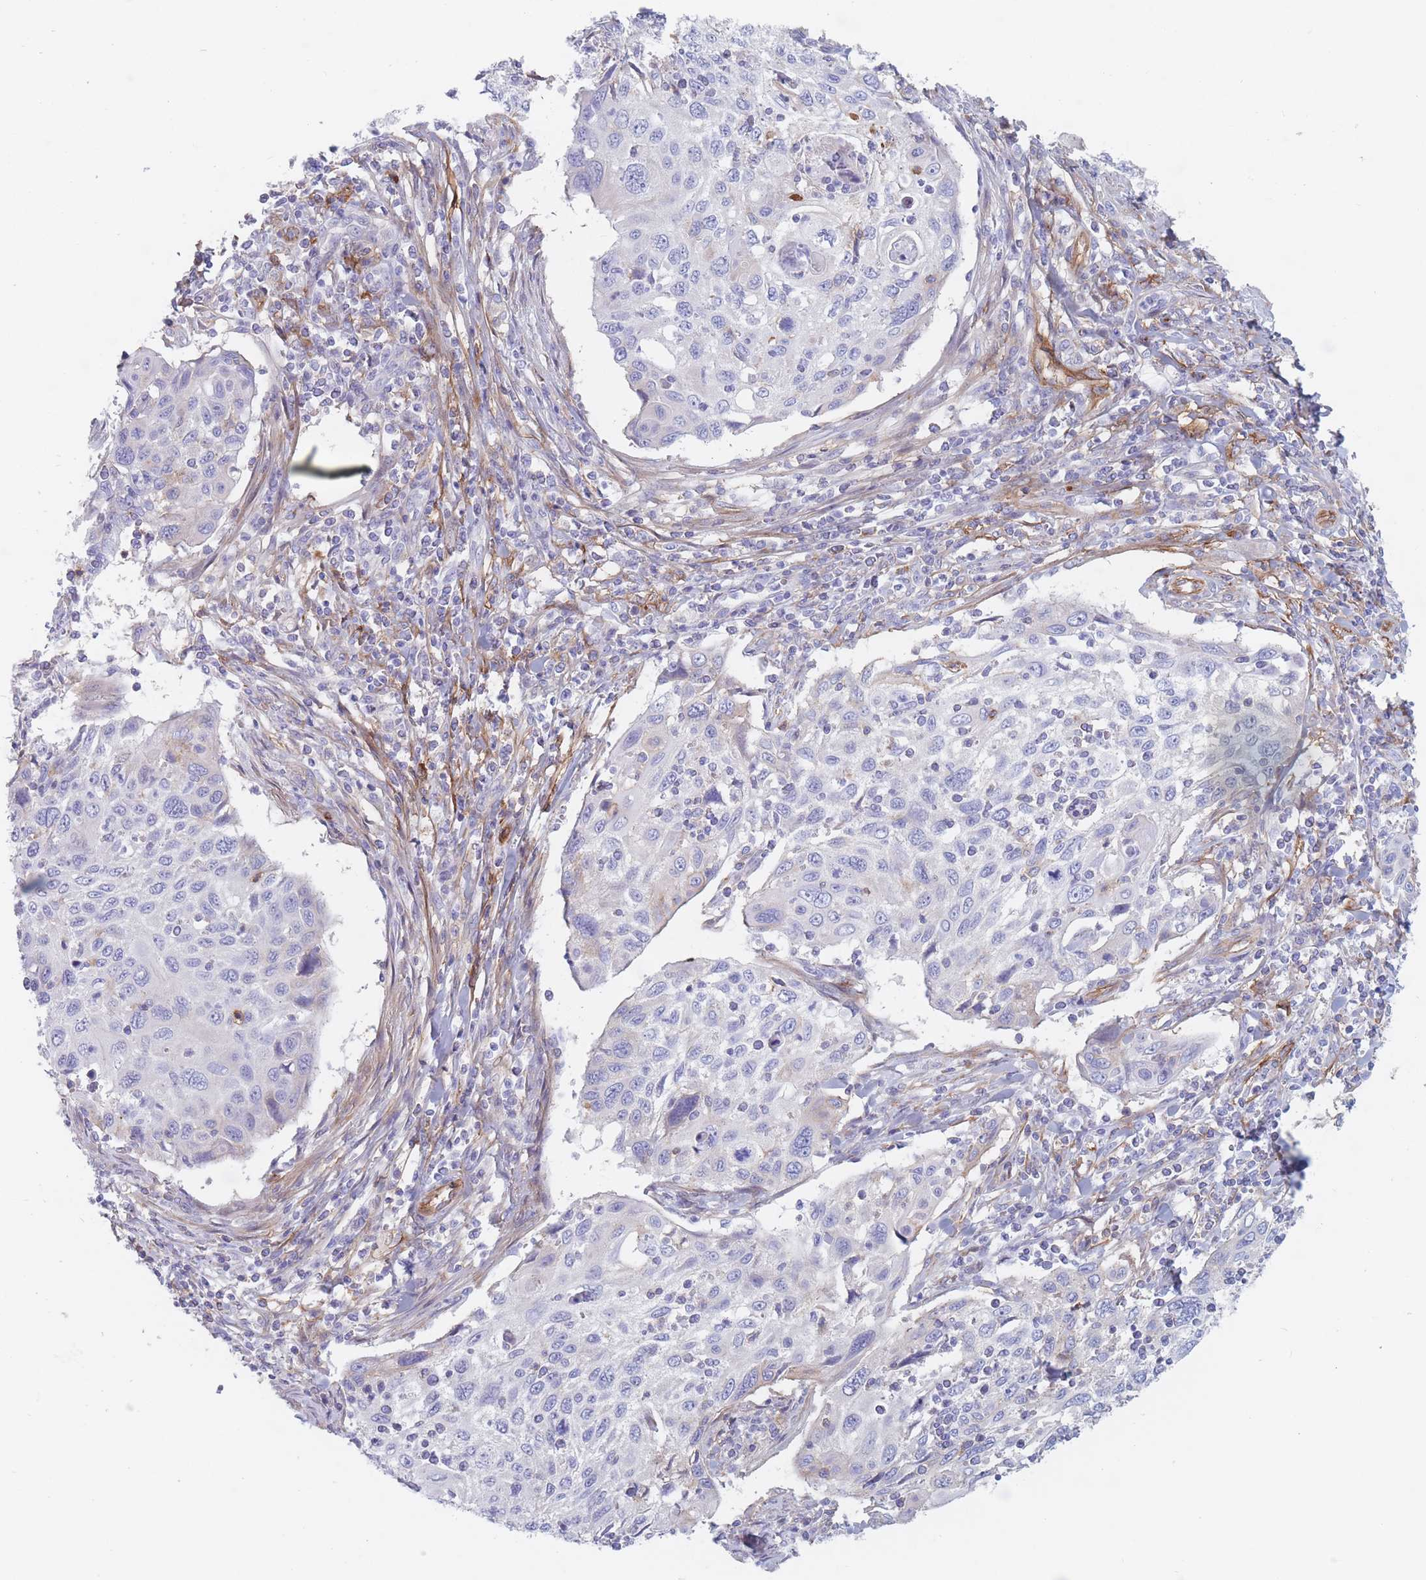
{"staining": {"intensity": "negative", "quantity": "none", "location": "none"}, "tissue": "cervical cancer", "cell_type": "Tumor cells", "image_type": "cancer", "snomed": [{"axis": "morphology", "description": "Squamous cell carcinoma, NOS"}, {"axis": "topography", "description": "Cervix"}], "caption": "An IHC photomicrograph of cervical cancer is shown. There is no staining in tumor cells of cervical cancer. The staining was performed using DAB to visualize the protein expression in brown, while the nuclei were stained in blue with hematoxylin (Magnification: 20x).", "gene": "PLPP1", "patient": {"sex": "female", "age": 70}}